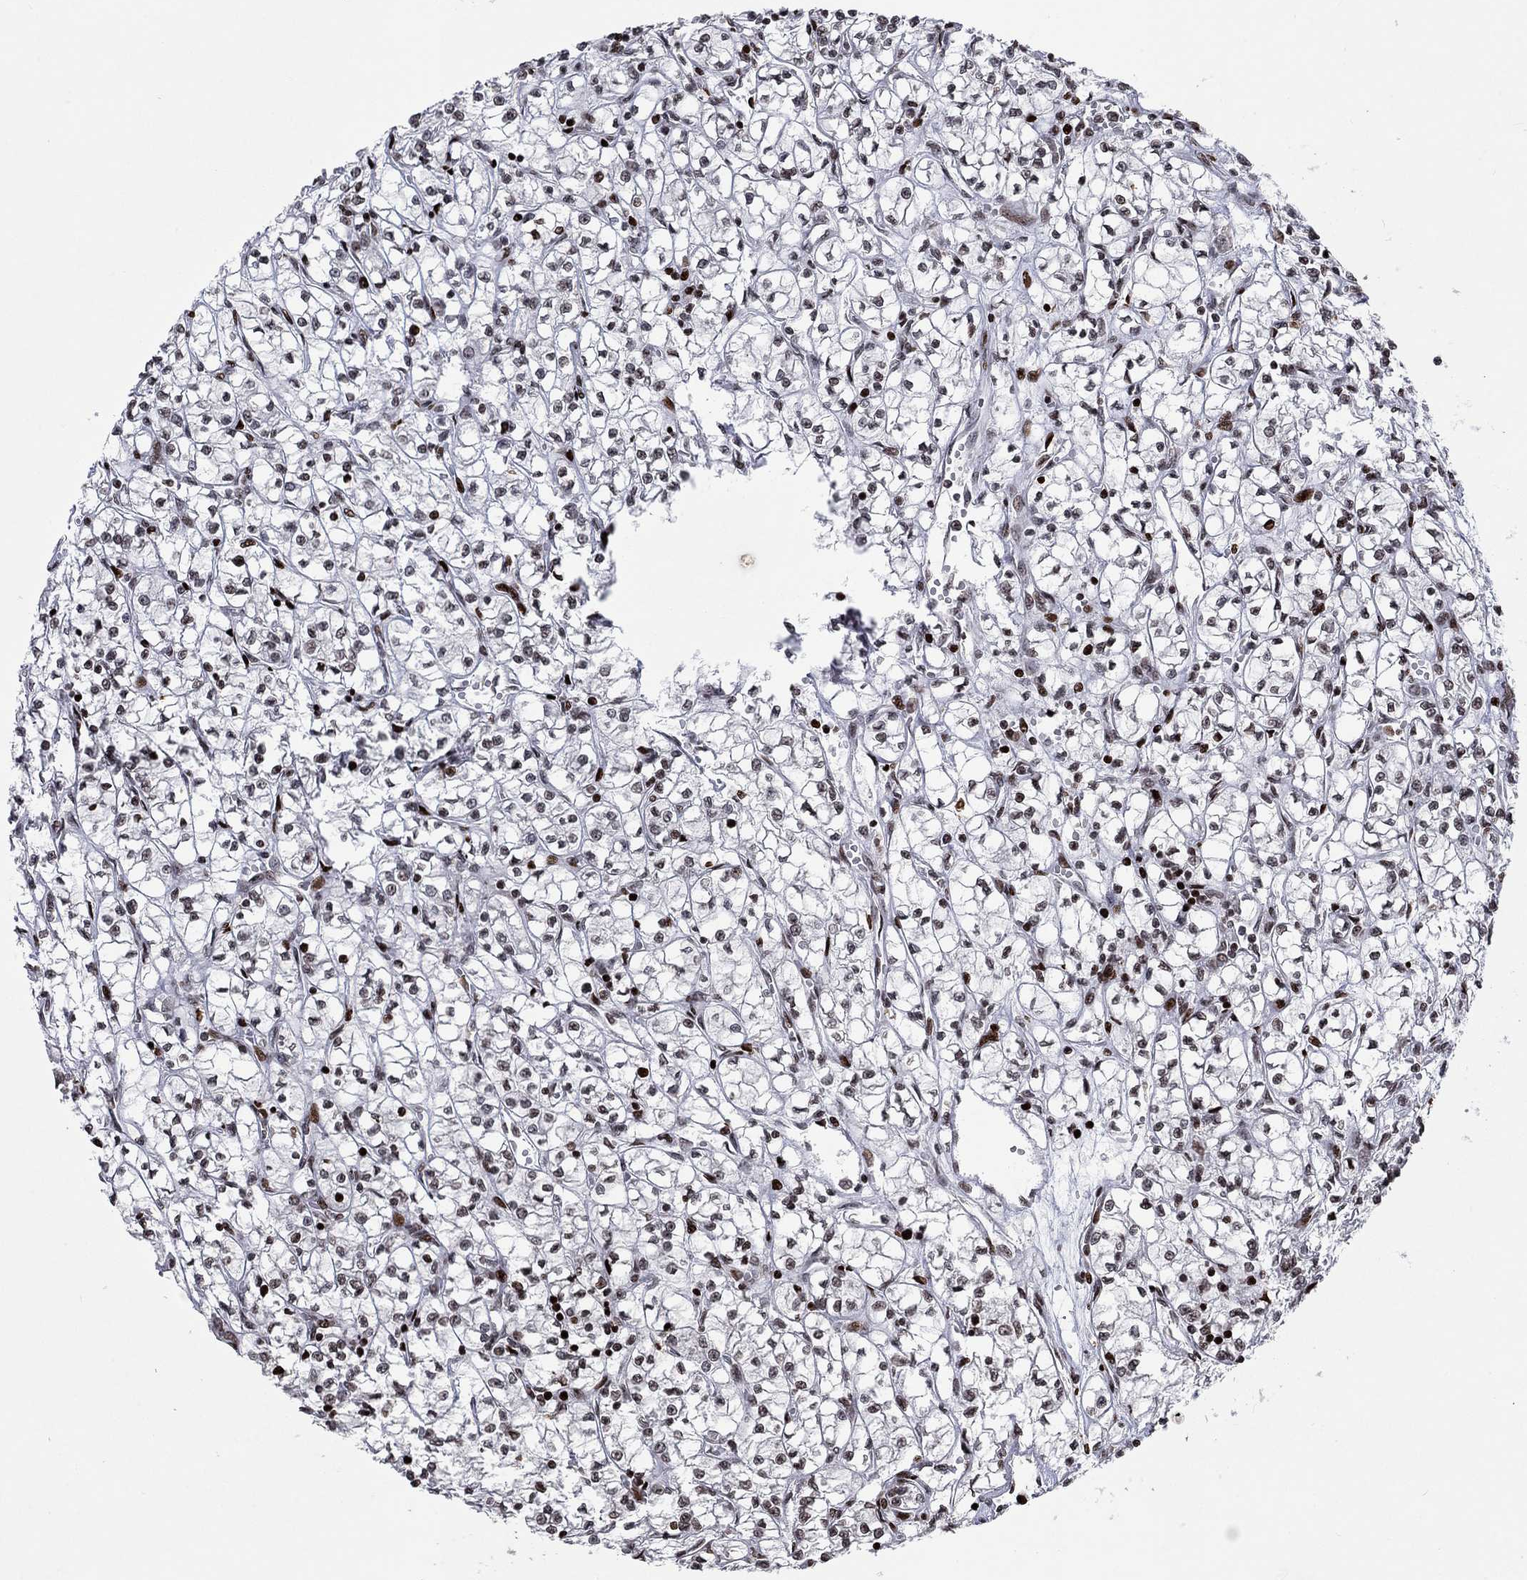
{"staining": {"intensity": "moderate", "quantity": "<25%", "location": "nuclear"}, "tissue": "renal cancer", "cell_type": "Tumor cells", "image_type": "cancer", "snomed": [{"axis": "morphology", "description": "Adenocarcinoma, NOS"}, {"axis": "topography", "description": "Kidney"}], "caption": "An IHC photomicrograph of neoplastic tissue is shown. Protein staining in brown highlights moderate nuclear positivity in renal adenocarcinoma within tumor cells.", "gene": "SRSF3", "patient": {"sex": "female", "age": 64}}